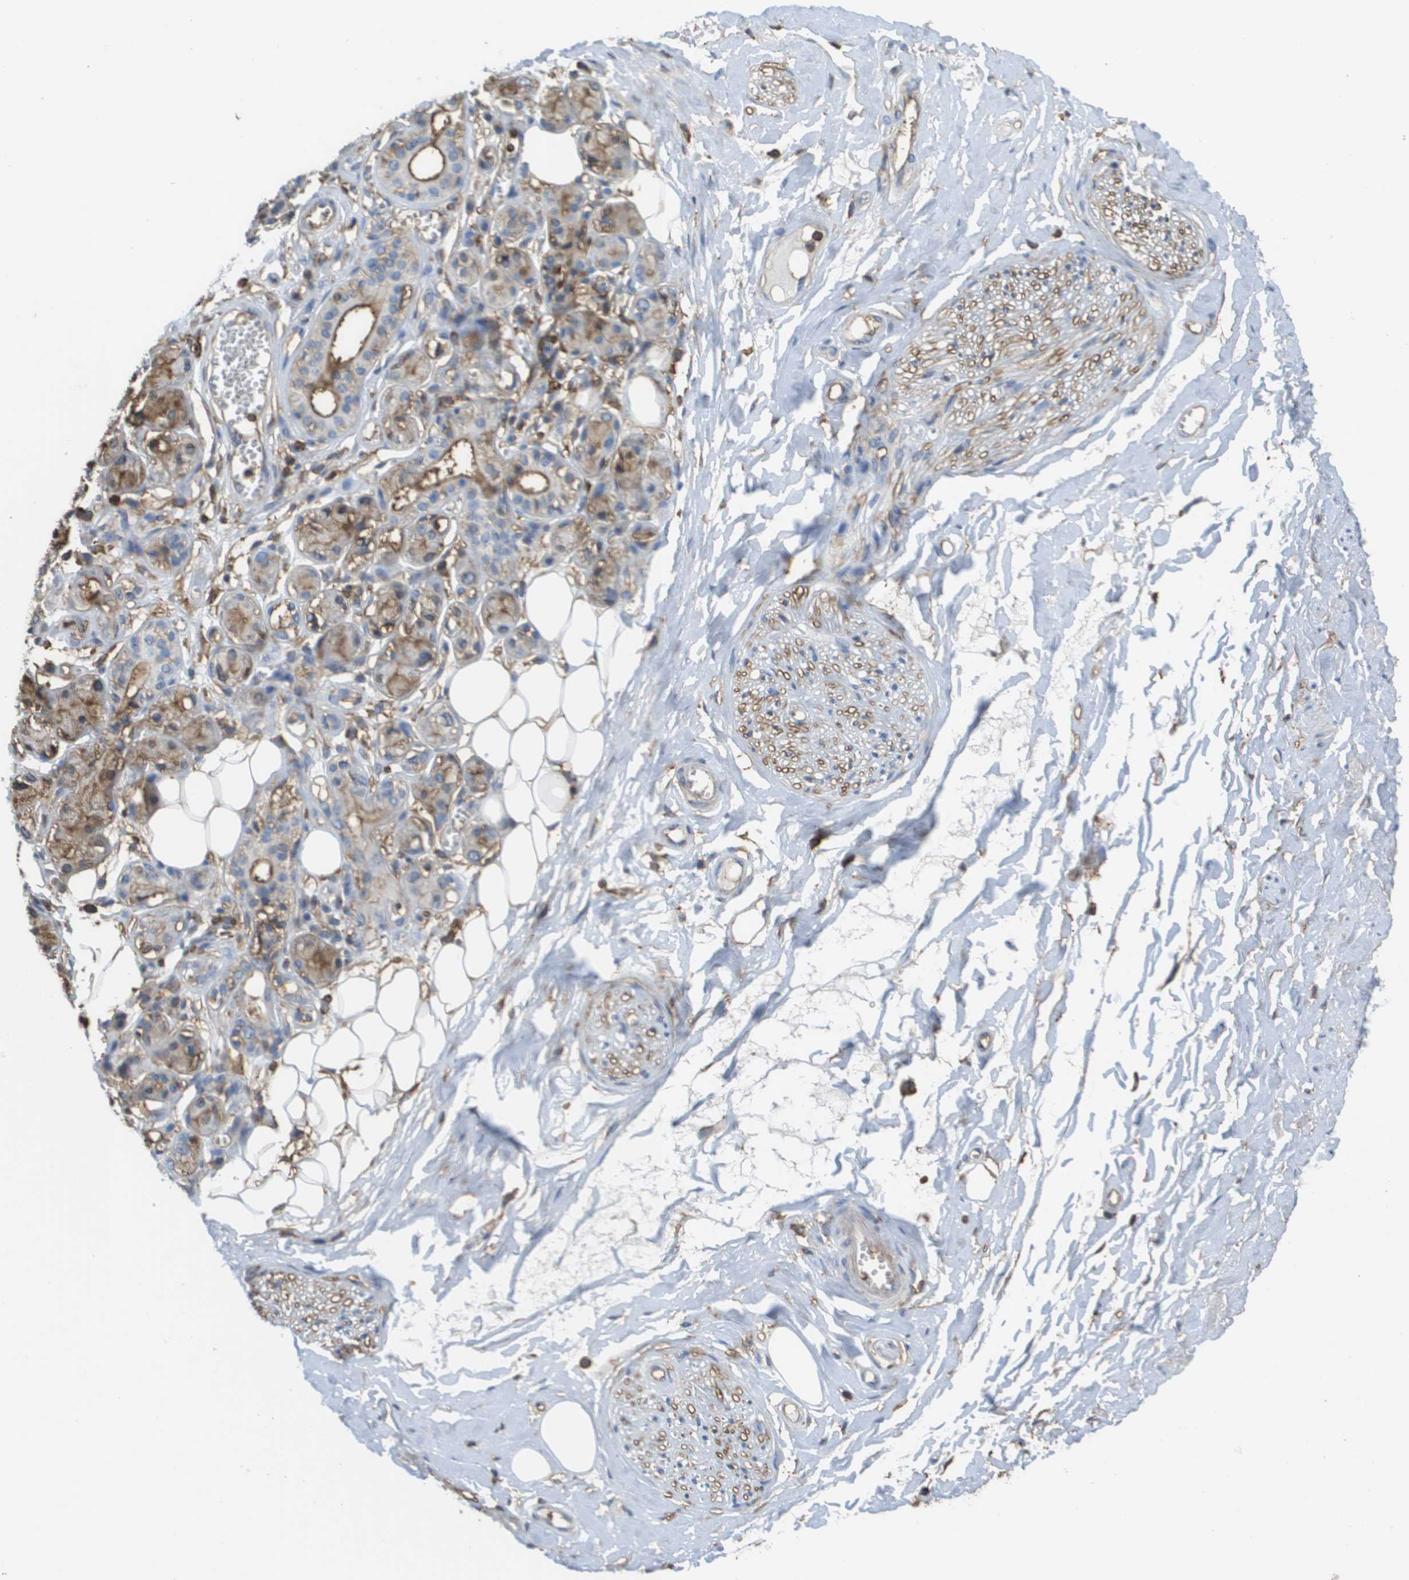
{"staining": {"intensity": "moderate", "quantity": "25%-75%", "location": "cytoplasmic/membranous"}, "tissue": "adipose tissue", "cell_type": "Adipocytes", "image_type": "normal", "snomed": [{"axis": "morphology", "description": "Normal tissue, NOS"}, {"axis": "morphology", "description": "Inflammation, NOS"}, {"axis": "topography", "description": "Salivary gland"}, {"axis": "topography", "description": "Peripheral nerve tissue"}], "caption": "Moderate cytoplasmic/membranous protein staining is appreciated in about 25%-75% of adipocytes in adipose tissue. Immunohistochemistry stains the protein in brown and the nuclei are stained blue.", "gene": "PASK", "patient": {"sex": "female", "age": 75}}